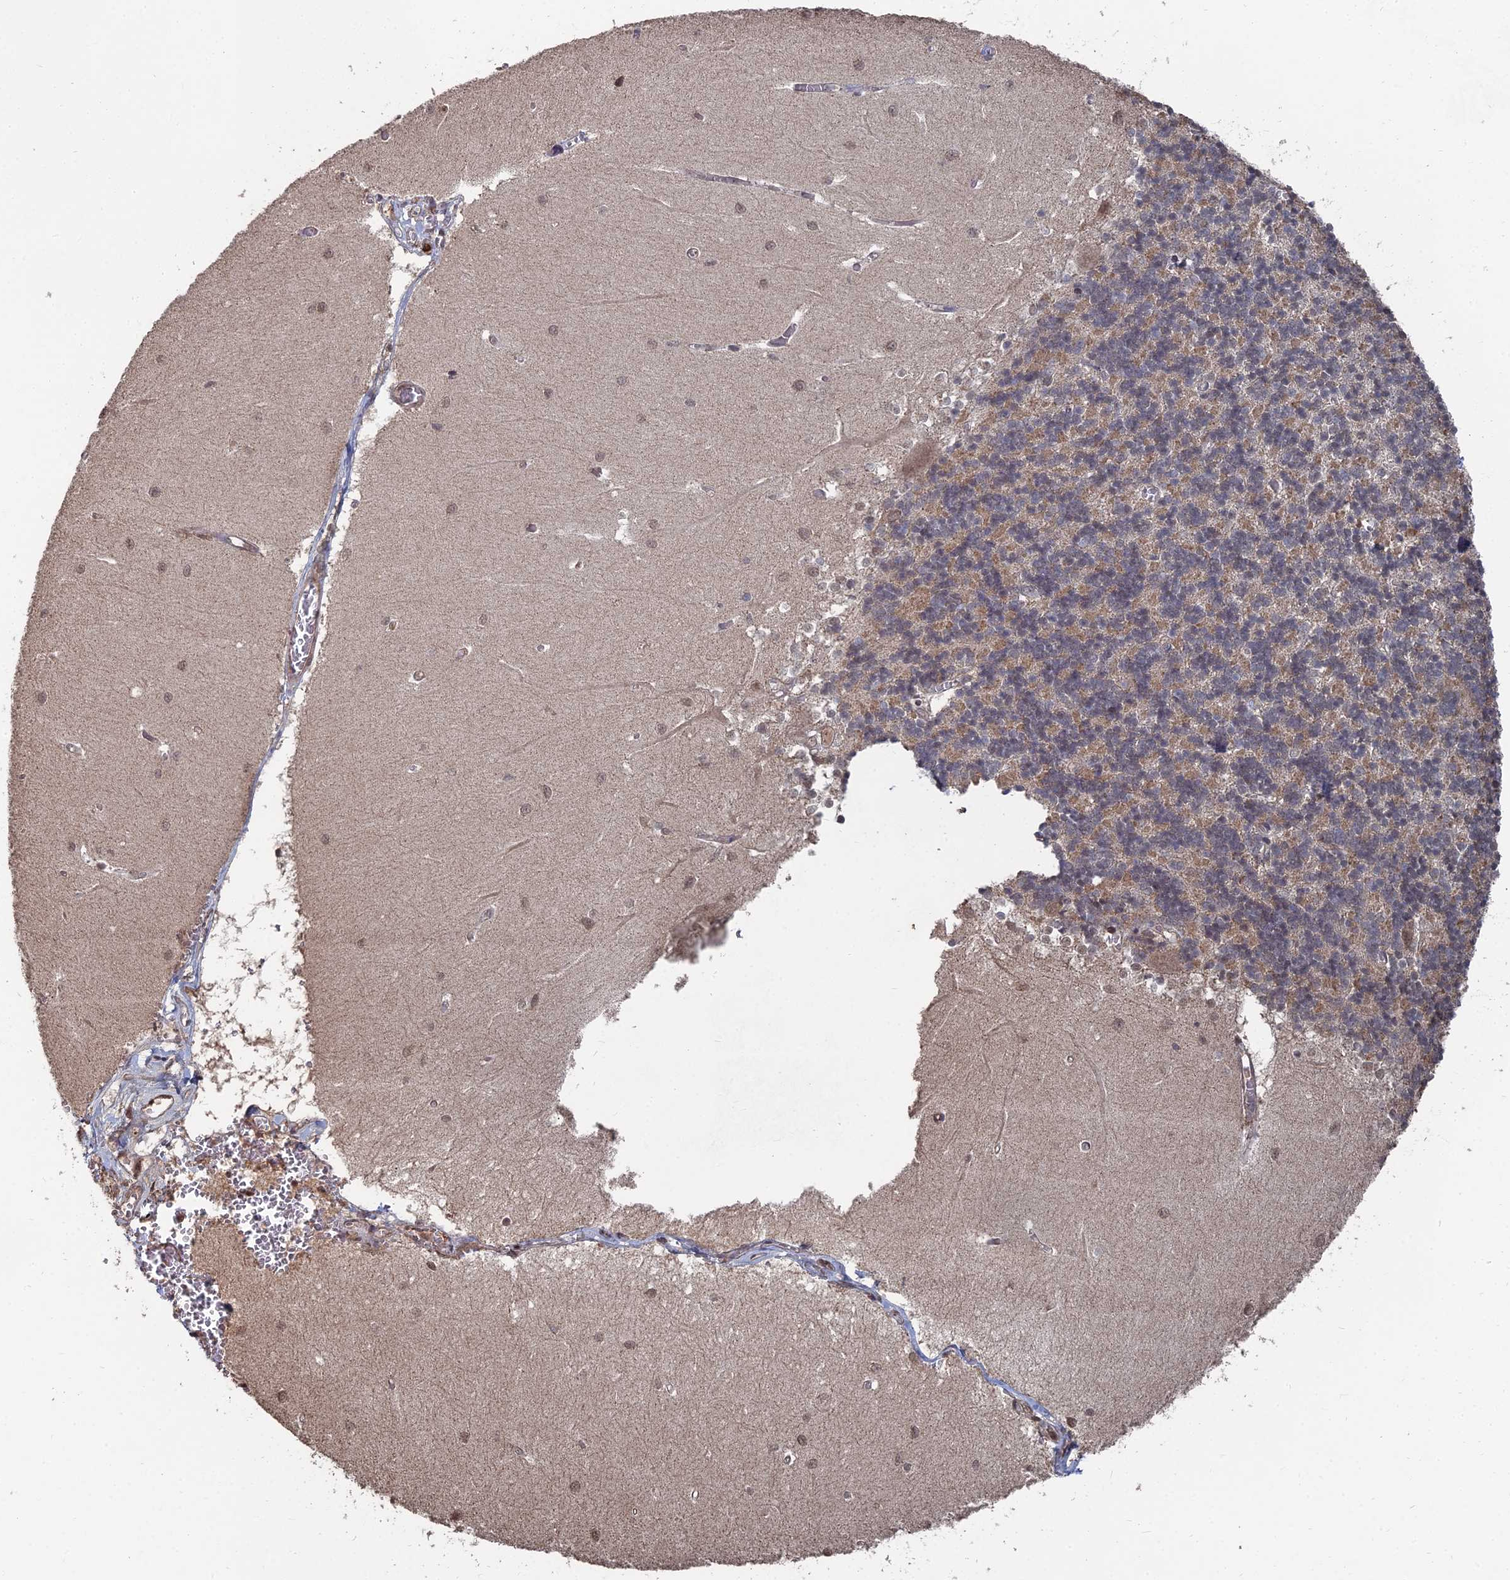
{"staining": {"intensity": "weak", "quantity": "25%-75%", "location": "cytoplasmic/membranous"}, "tissue": "cerebellum", "cell_type": "Cells in granular layer", "image_type": "normal", "snomed": [{"axis": "morphology", "description": "Normal tissue, NOS"}, {"axis": "topography", "description": "Cerebellum"}], "caption": "The immunohistochemical stain highlights weak cytoplasmic/membranous expression in cells in granular layer of benign cerebellum. (Stains: DAB in brown, nuclei in blue, Microscopy: brightfield microscopy at high magnification).", "gene": "CCNP", "patient": {"sex": "male", "age": 37}}